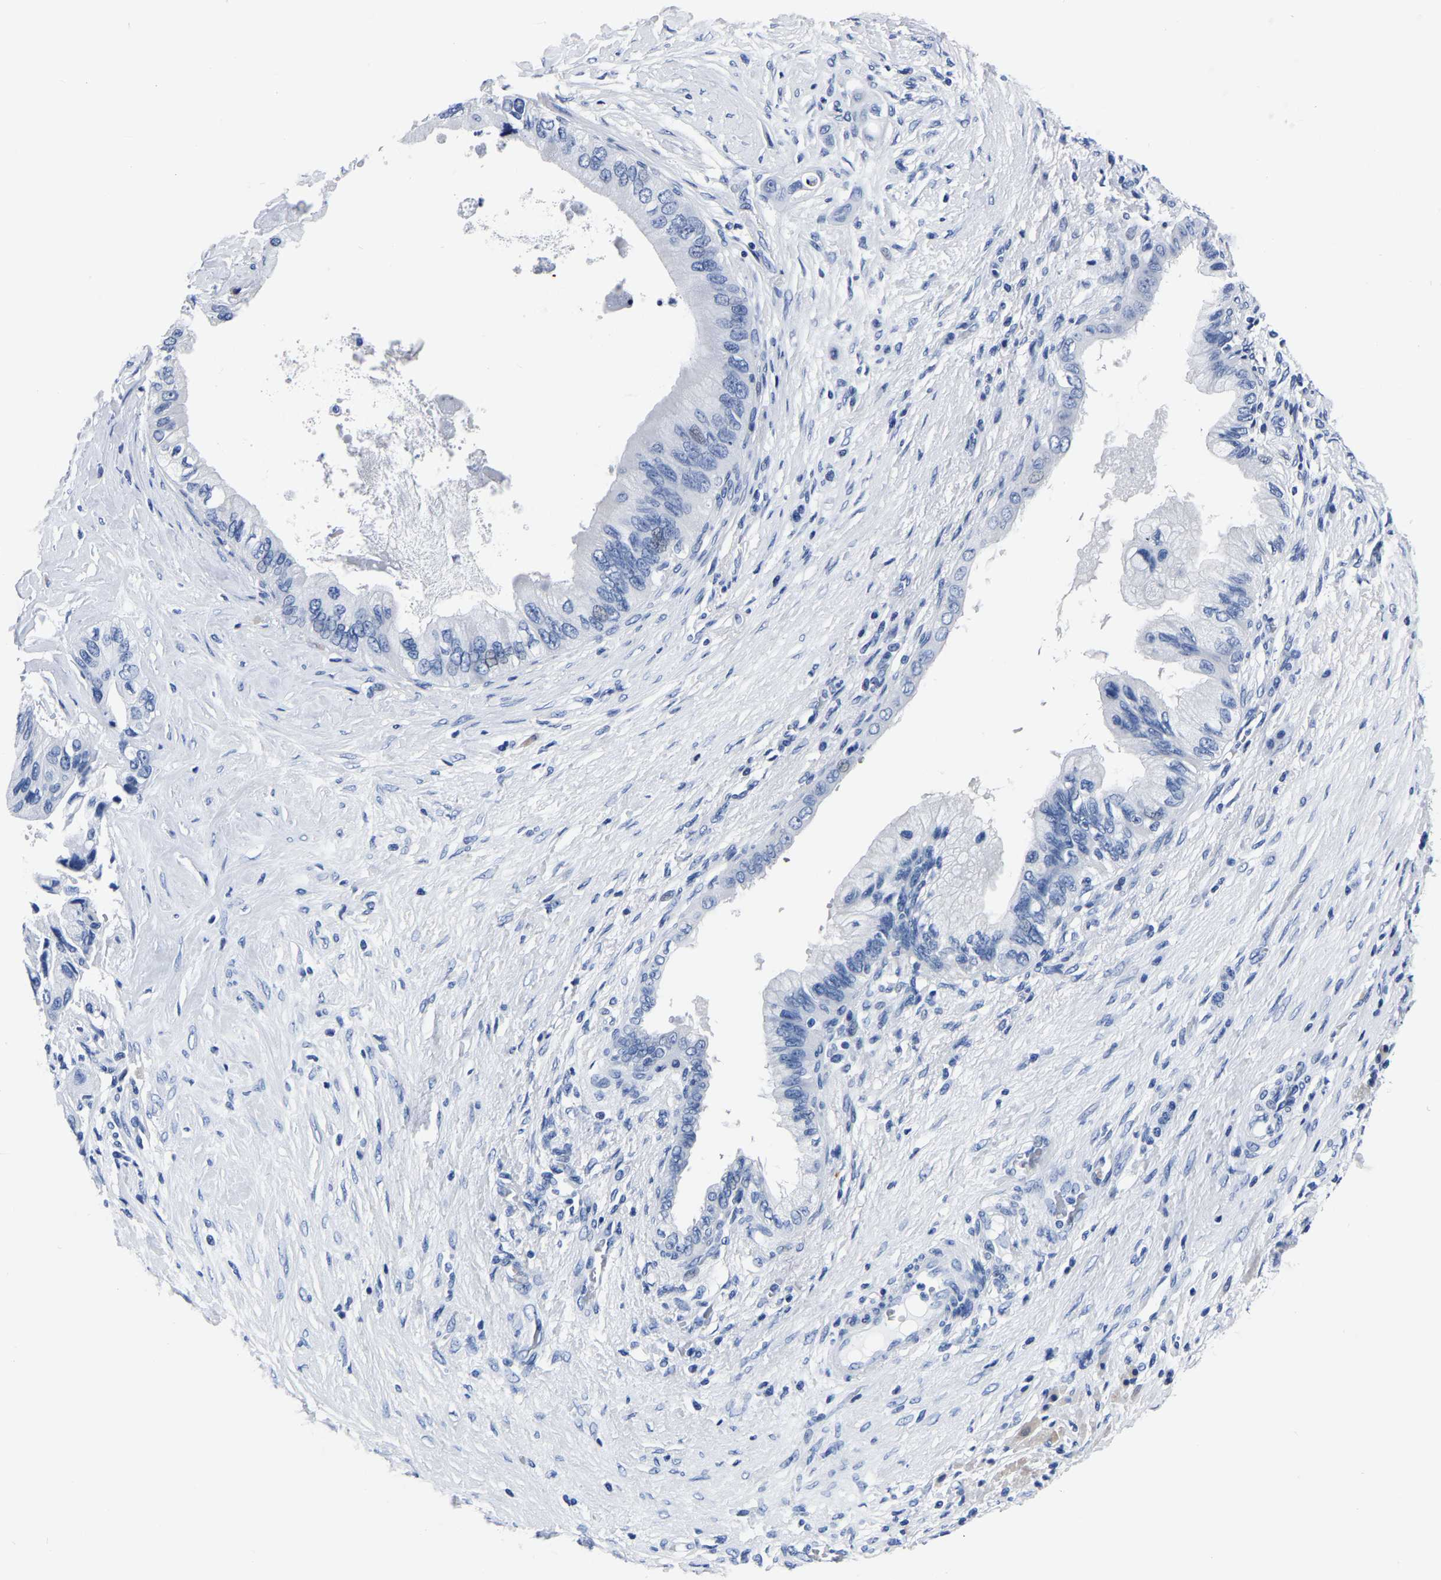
{"staining": {"intensity": "negative", "quantity": "none", "location": "none"}, "tissue": "pancreatic cancer", "cell_type": "Tumor cells", "image_type": "cancer", "snomed": [{"axis": "morphology", "description": "Adenocarcinoma, NOS"}, {"axis": "topography", "description": "Pancreas"}], "caption": "Protein analysis of adenocarcinoma (pancreatic) reveals no significant staining in tumor cells.", "gene": "IMPG2", "patient": {"sex": "female", "age": 73}}